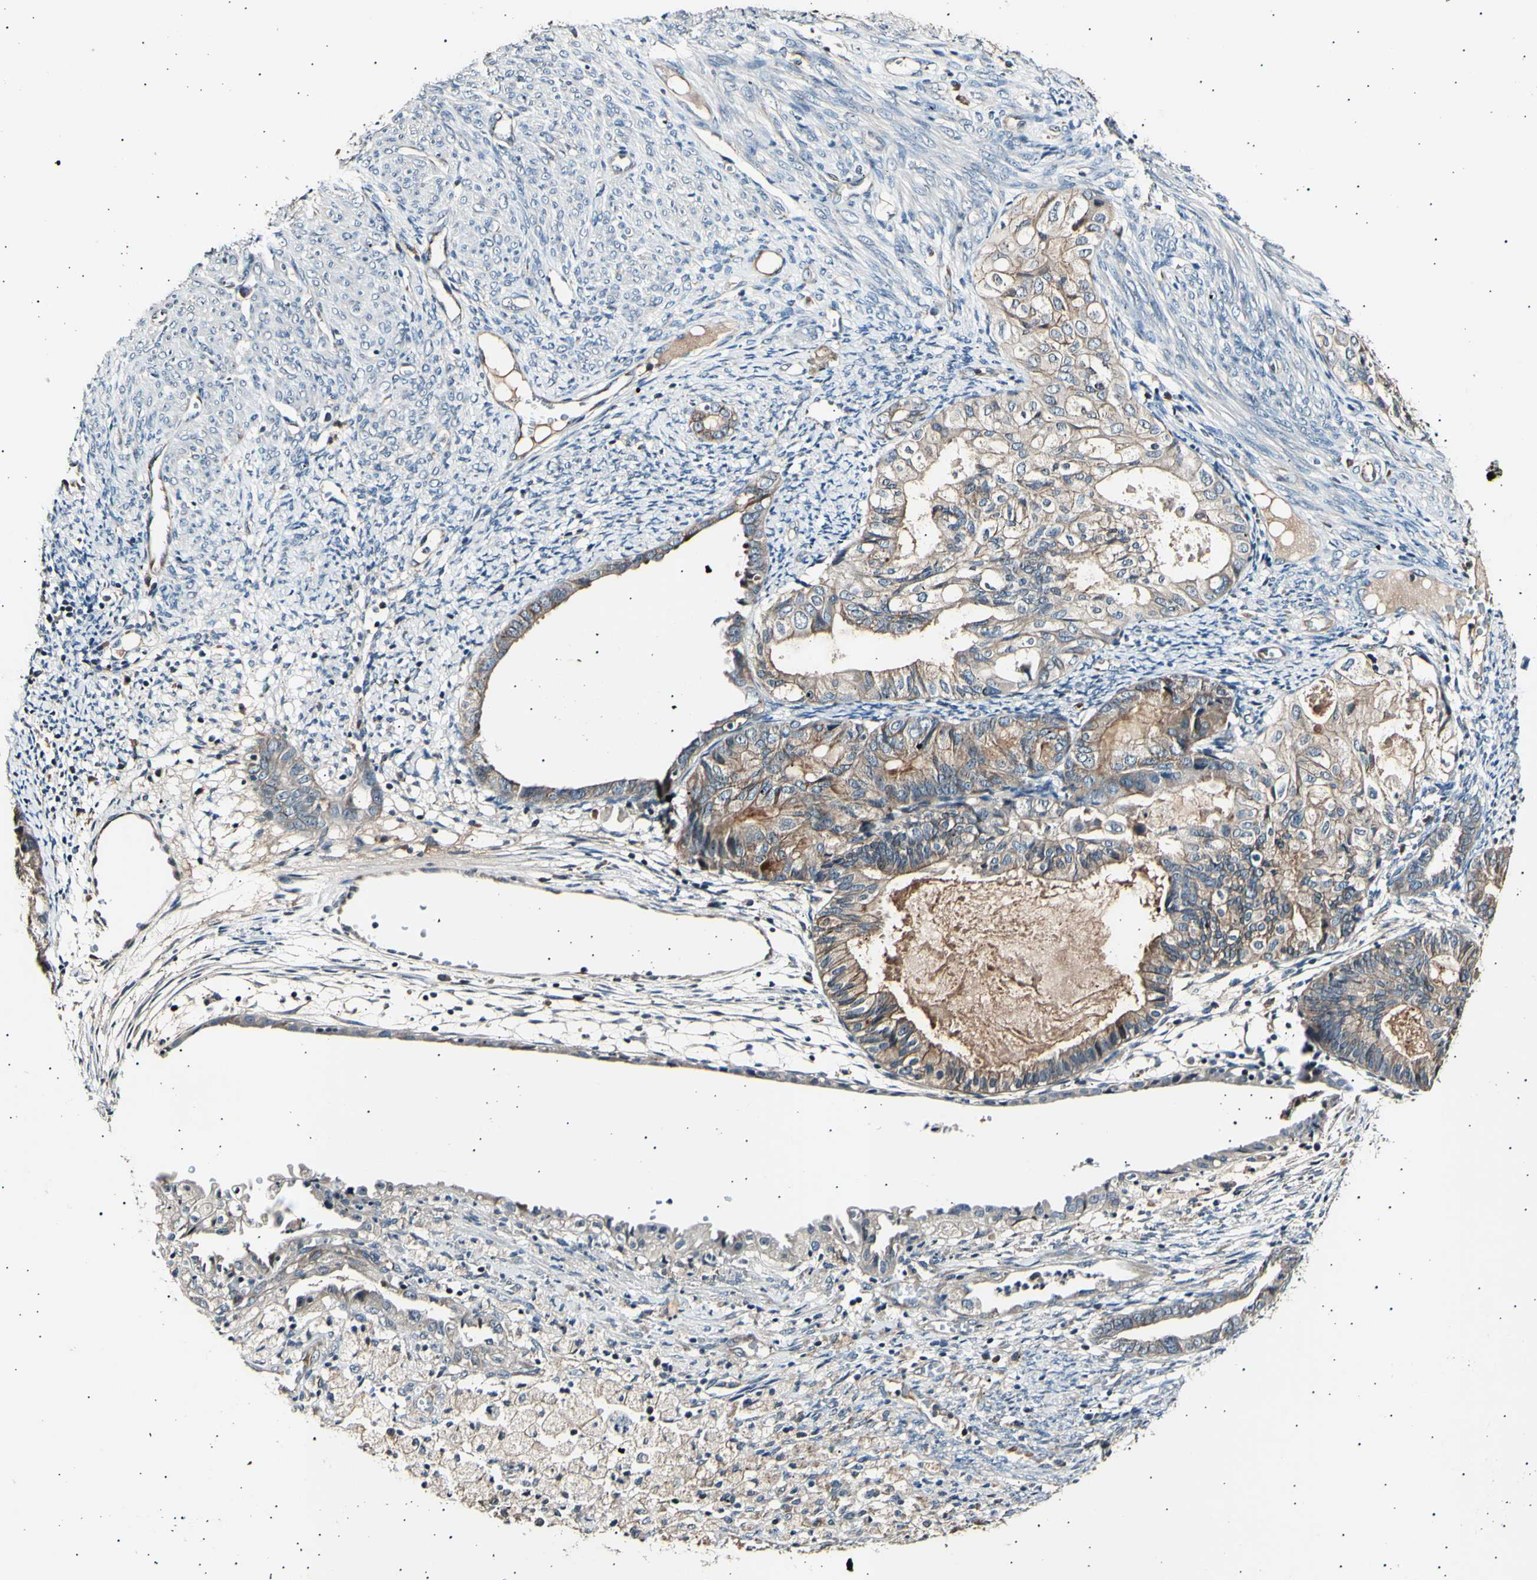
{"staining": {"intensity": "moderate", "quantity": ">75%", "location": "cytoplasmic/membranous"}, "tissue": "cervical cancer", "cell_type": "Tumor cells", "image_type": "cancer", "snomed": [{"axis": "morphology", "description": "Normal tissue, NOS"}, {"axis": "morphology", "description": "Adenocarcinoma, NOS"}, {"axis": "topography", "description": "Cervix"}, {"axis": "topography", "description": "Endometrium"}], "caption": "A photomicrograph of cervical cancer stained for a protein shows moderate cytoplasmic/membranous brown staining in tumor cells.", "gene": "ITGA6", "patient": {"sex": "female", "age": 86}}